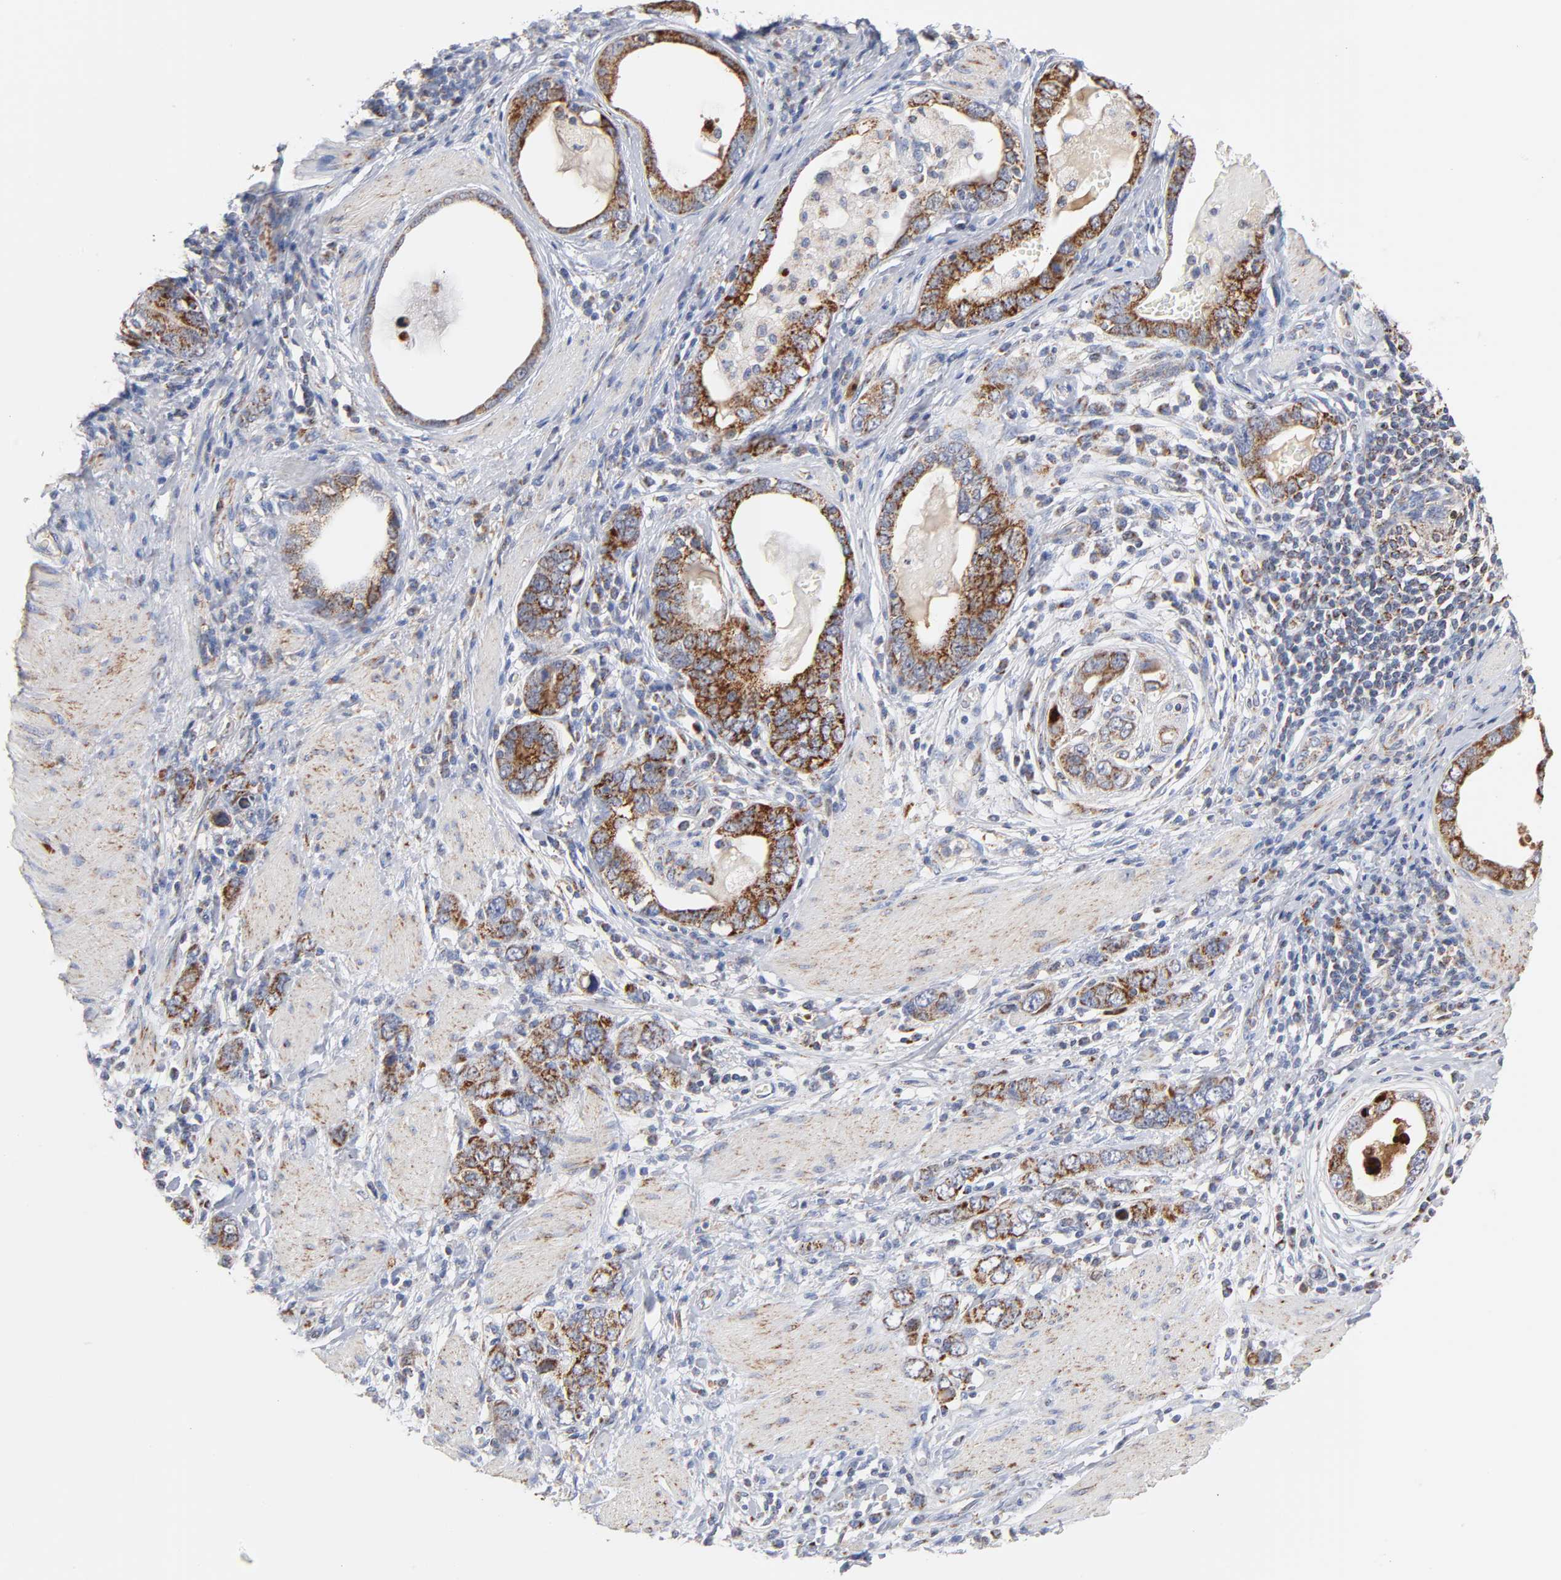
{"staining": {"intensity": "strong", "quantity": ">75%", "location": "cytoplasmic/membranous"}, "tissue": "stomach cancer", "cell_type": "Tumor cells", "image_type": "cancer", "snomed": [{"axis": "morphology", "description": "Adenocarcinoma, NOS"}, {"axis": "topography", "description": "Stomach, lower"}], "caption": "The micrograph demonstrates a brown stain indicating the presence of a protein in the cytoplasmic/membranous of tumor cells in stomach adenocarcinoma. (DAB IHC, brown staining for protein, blue staining for nuclei).", "gene": "DIABLO", "patient": {"sex": "female", "age": 93}}